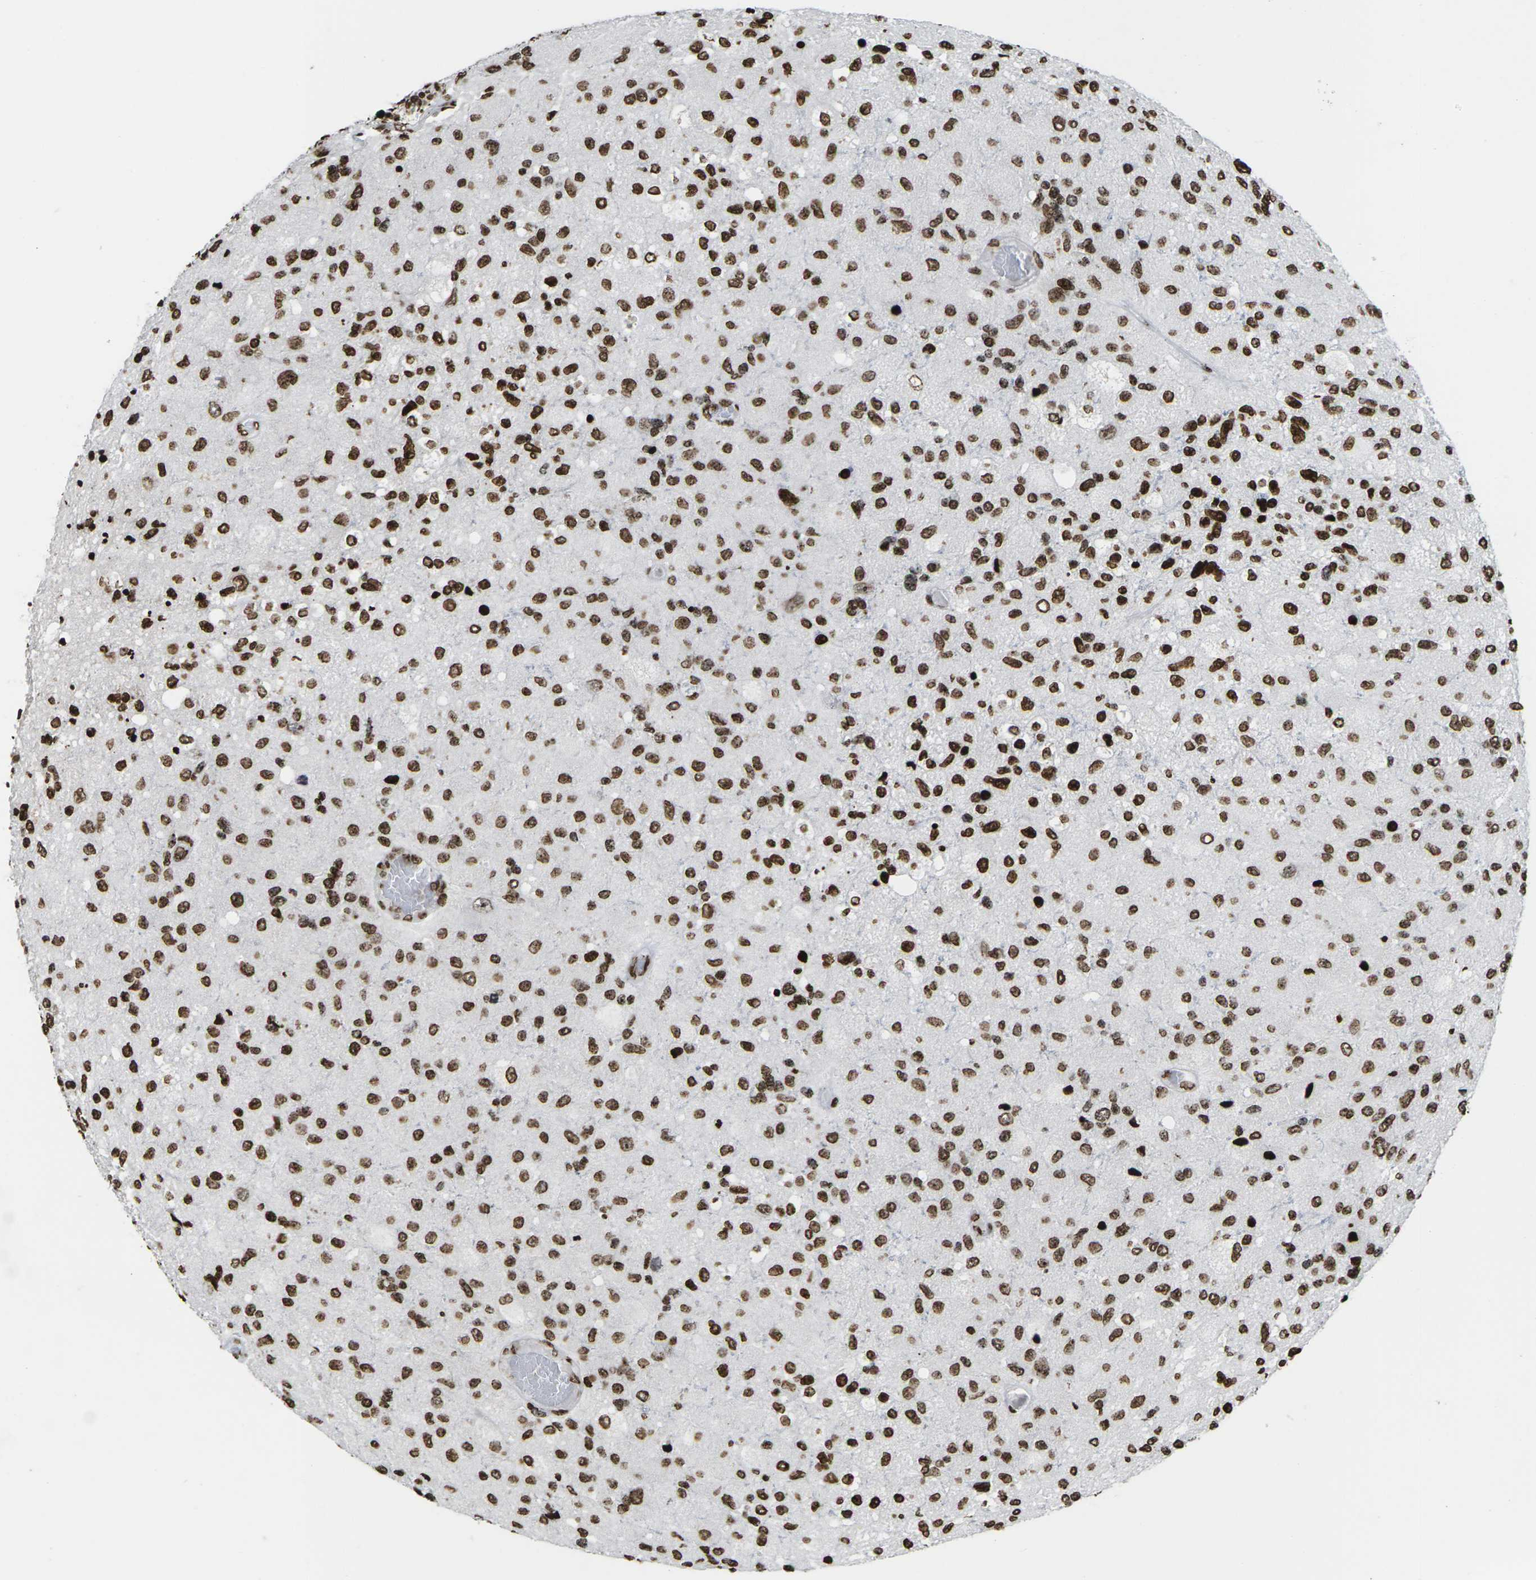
{"staining": {"intensity": "strong", "quantity": ">75%", "location": "nuclear"}, "tissue": "glioma", "cell_type": "Tumor cells", "image_type": "cancer", "snomed": [{"axis": "morphology", "description": "Normal tissue, NOS"}, {"axis": "morphology", "description": "Glioma, malignant, High grade"}, {"axis": "topography", "description": "Cerebral cortex"}], "caption": "A brown stain highlights strong nuclear staining of a protein in human glioma tumor cells. Using DAB (3,3'-diaminobenzidine) (brown) and hematoxylin (blue) stains, captured at high magnification using brightfield microscopy.", "gene": "H1-4", "patient": {"sex": "male", "age": 77}}